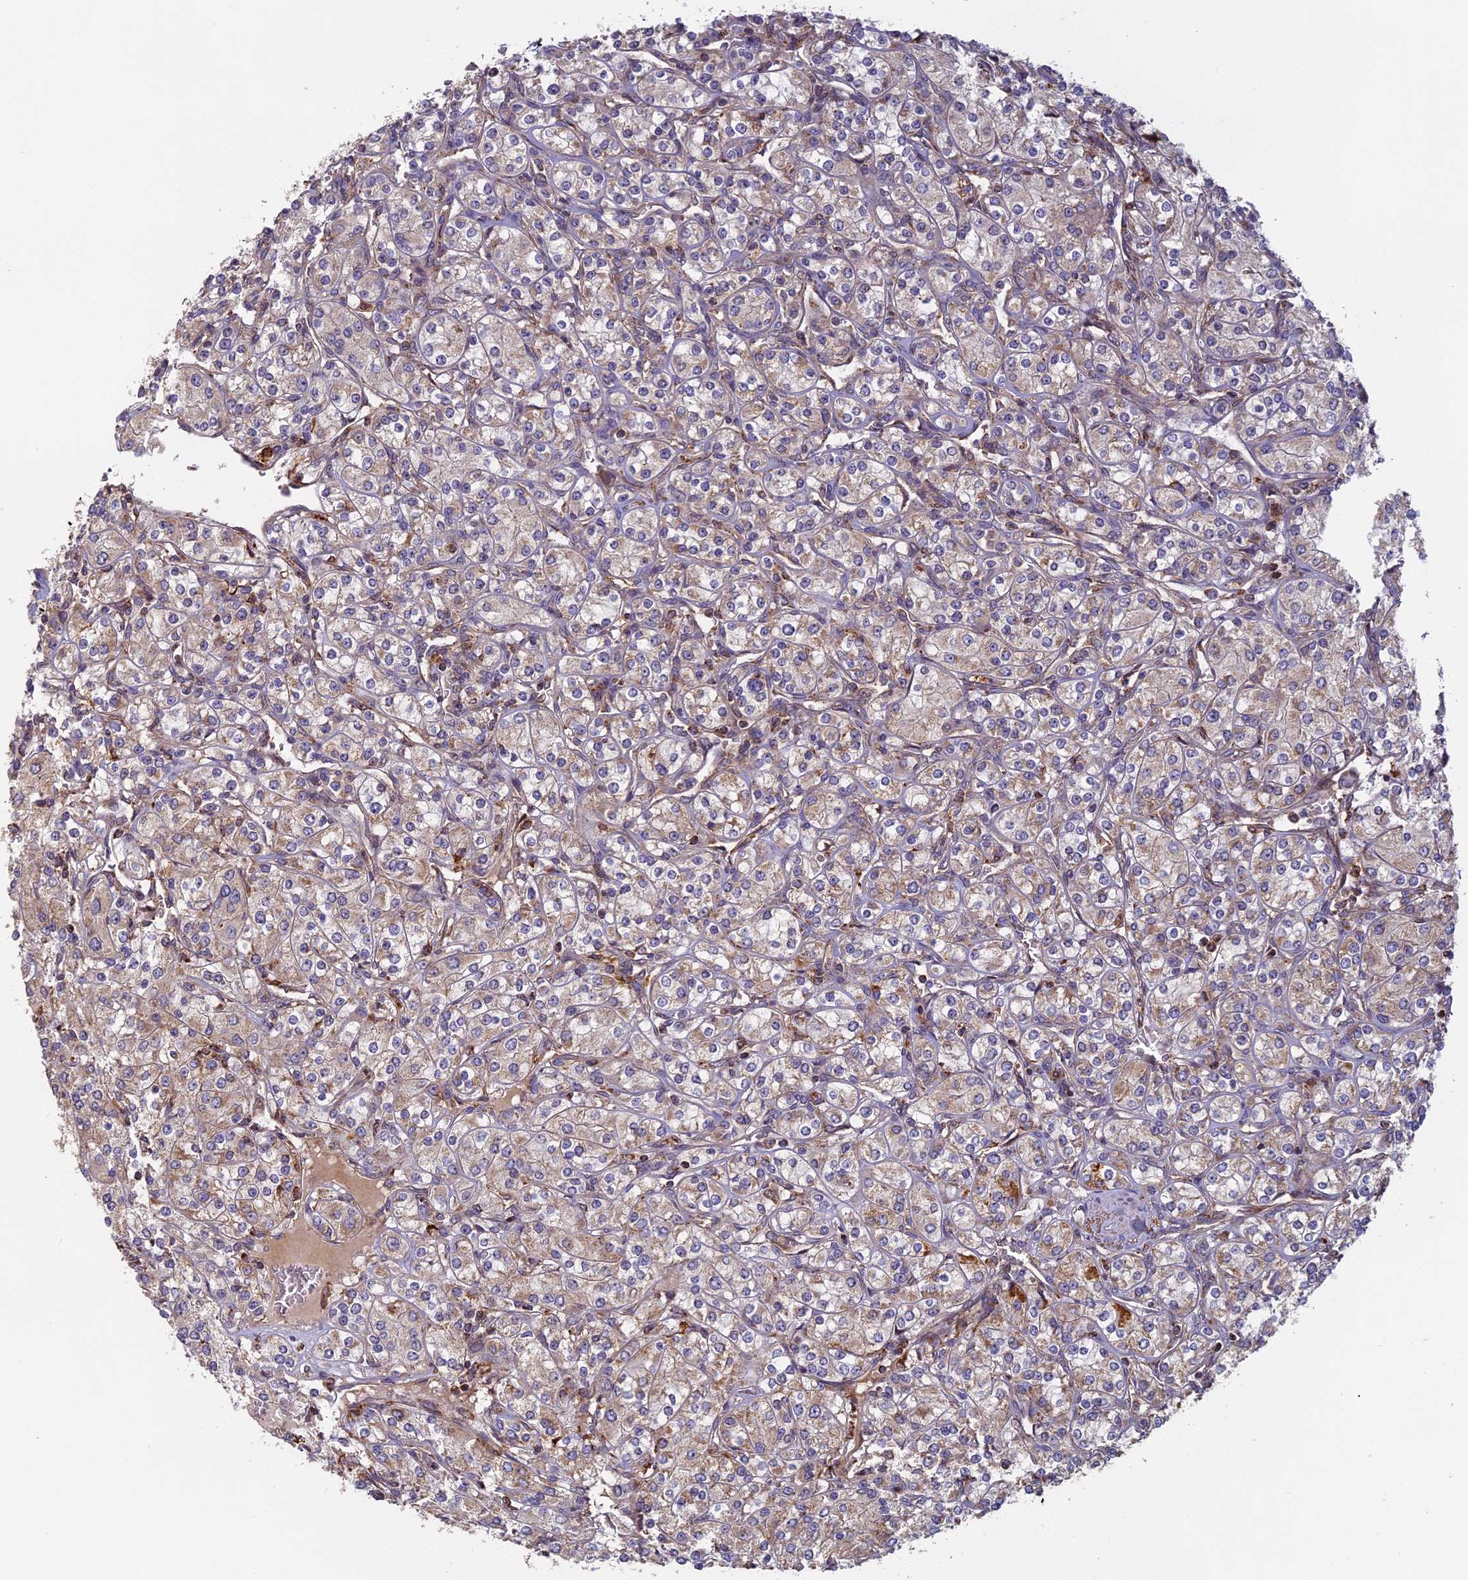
{"staining": {"intensity": "weak", "quantity": "25%-75%", "location": "cytoplasmic/membranous"}, "tissue": "renal cancer", "cell_type": "Tumor cells", "image_type": "cancer", "snomed": [{"axis": "morphology", "description": "Adenocarcinoma, NOS"}, {"axis": "topography", "description": "Kidney"}], "caption": "Adenocarcinoma (renal) tissue demonstrates weak cytoplasmic/membranous expression in about 25%-75% of tumor cells, visualized by immunohistochemistry. (DAB IHC, brown staining for protein, blue staining for nuclei).", "gene": "EDAR", "patient": {"sex": "male", "age": 77}}